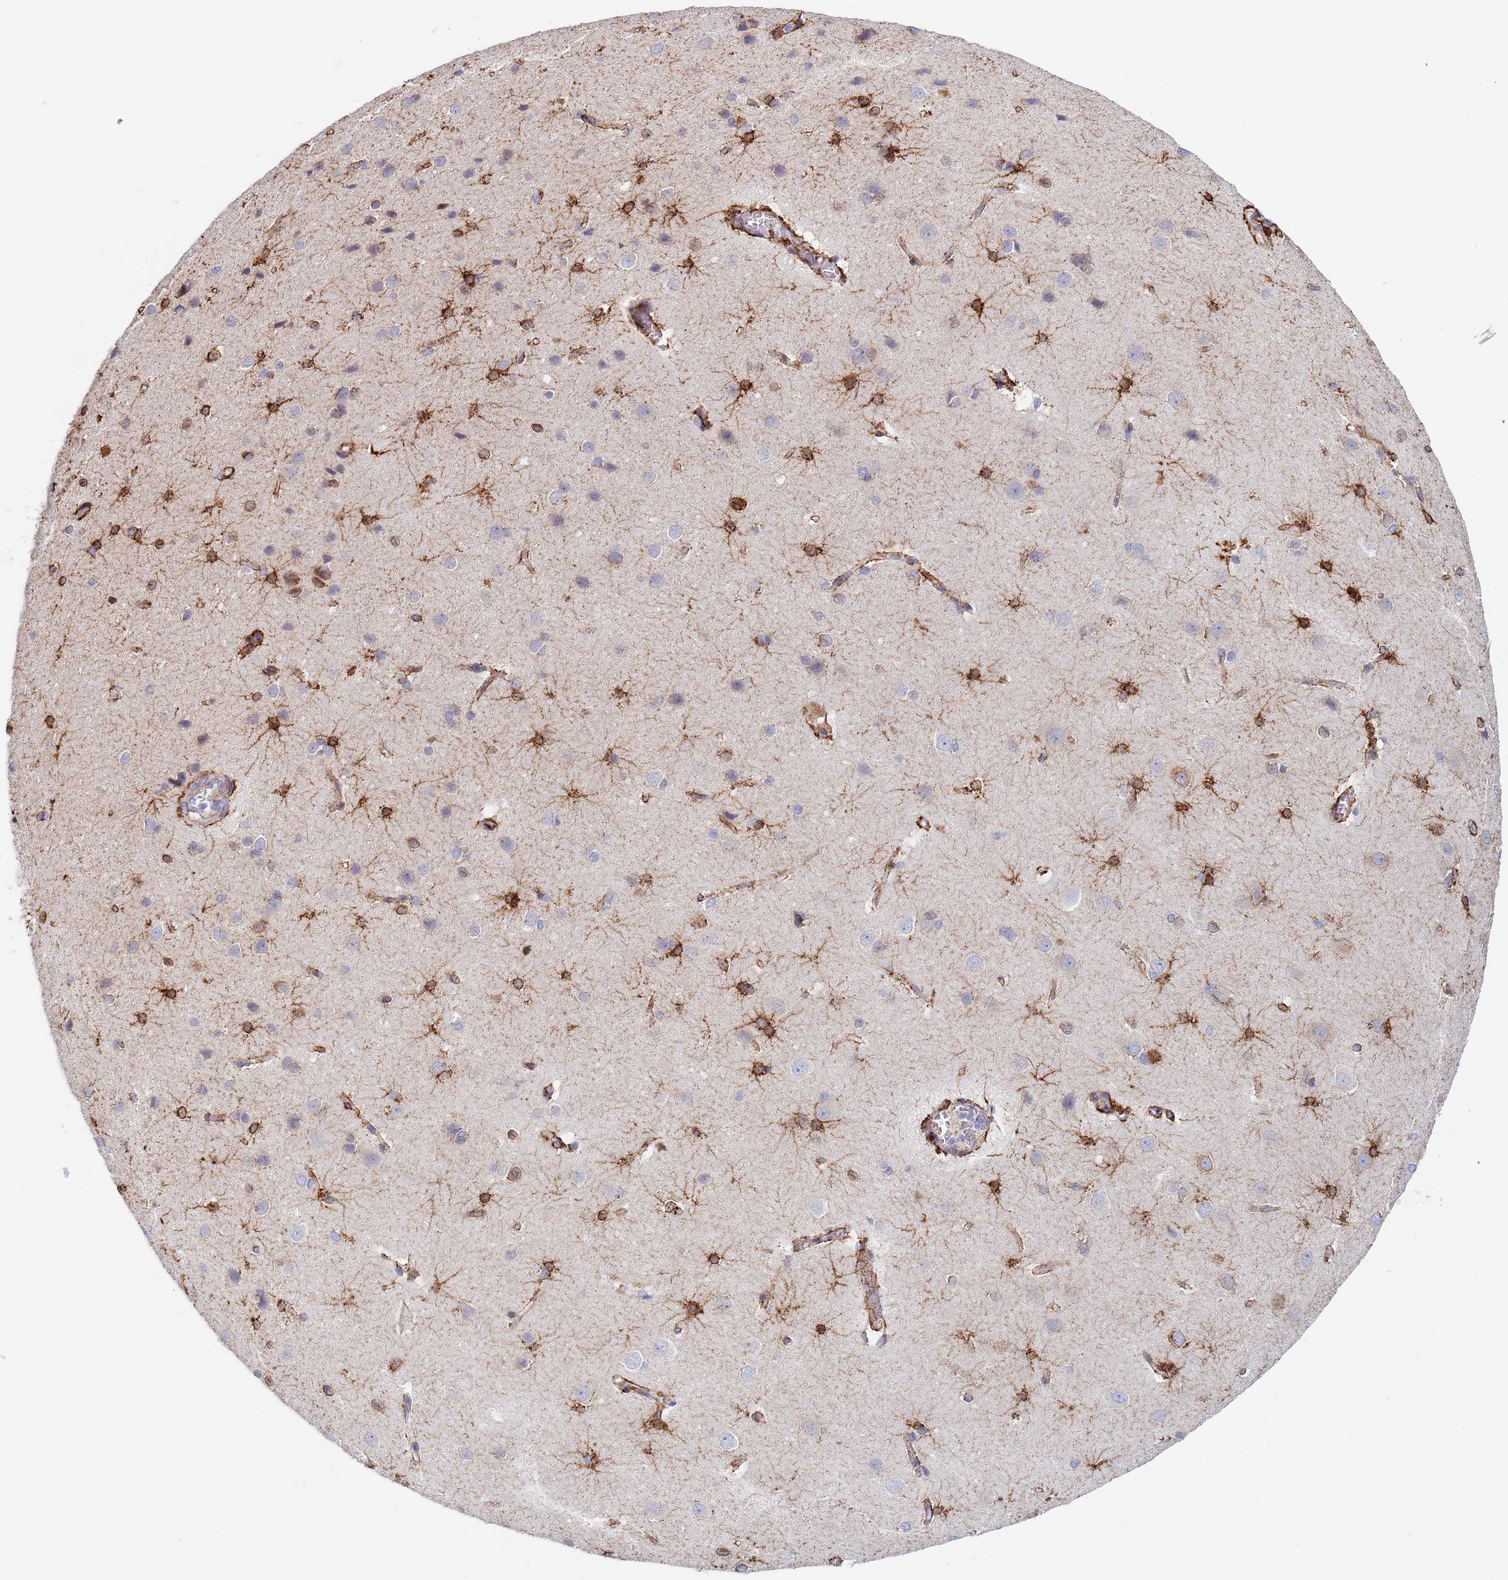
{"staining": {"intensity": "moderate", "quantity": ">75%", "location": "cytoplasmic/membranous"}, "tissue": "cerebral cortex", "cell_type": "Endothelial cells", "image_type": "normal", "snomed": [{"axis": "morphology", "description": "Normal tissue, NOS"}, {"axis": "topography", "description": "Cerebral cortex"}], "caption": "DAB (3,3'-diaminobenzidine) immunohistochemical staining of benign cerebral cortex reveals moderate cytoplasmic/membranous protein positivity in approximately >75% of endothelial cells. Immunohistochemistry stains the protein in brown and the nuclei are stained blue.", "gene": "GDAP2", "patient": {"sex": "male", "age": 37}}